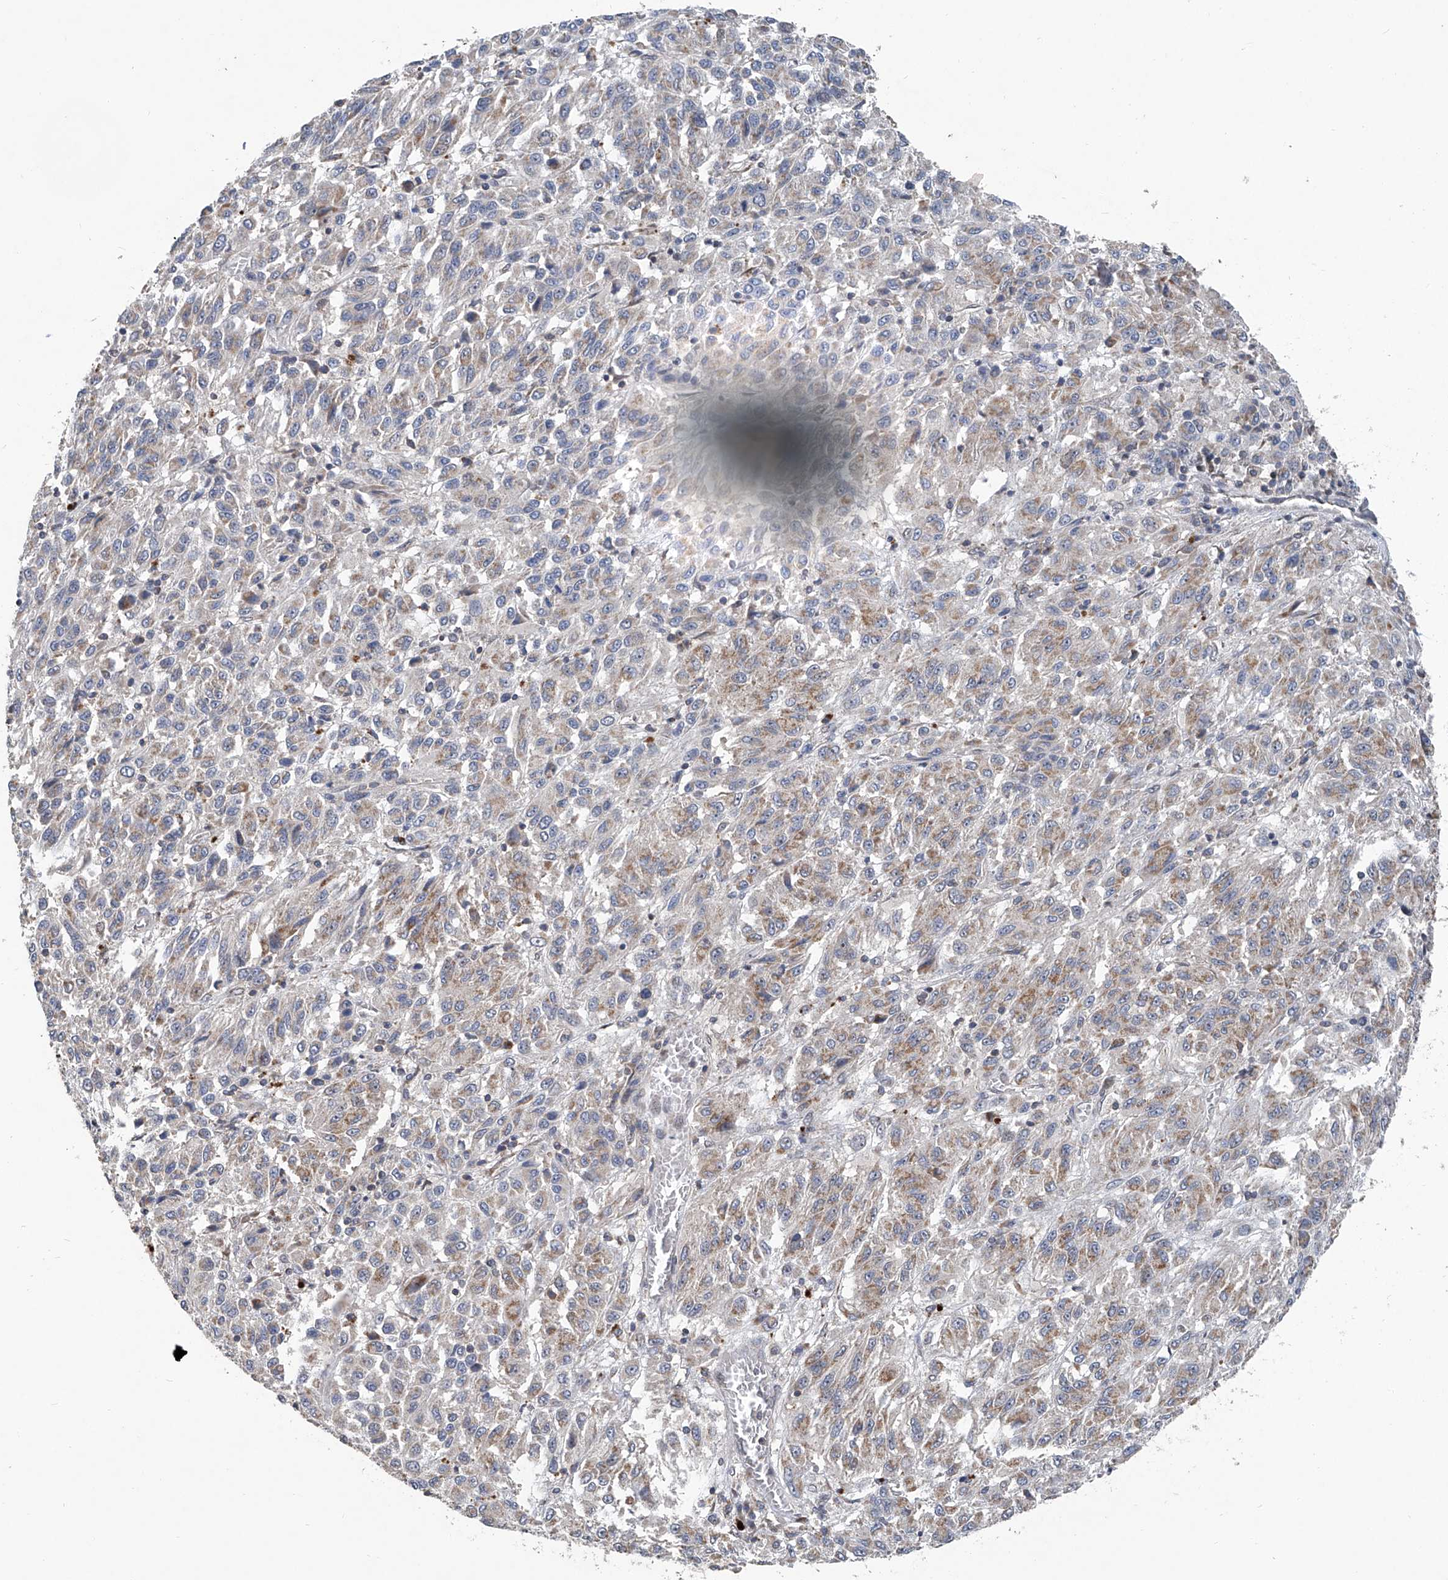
{"staining": {"intensity": "weak", "quantity": "25%-75%", "location": "cytoplasmic/membranous"}, "tissue": "melanoma", "cell_type": "Tumor cells", "image_type": "cancer", "snomed": [{"axis": "morphology", "description": "Malignant melanoma, Metastatic site"}, {"axis": "topography", "description": "Lung"}], "caption": "The photomicrograph exhibits staining of malignant melanoma (metastatic site), revealing weak cytoplasmic/membranous protein positivity (brown color) within tumor cells.", "gene": "BCKDHB", "patient": {"sex": "male", "age": 64}}